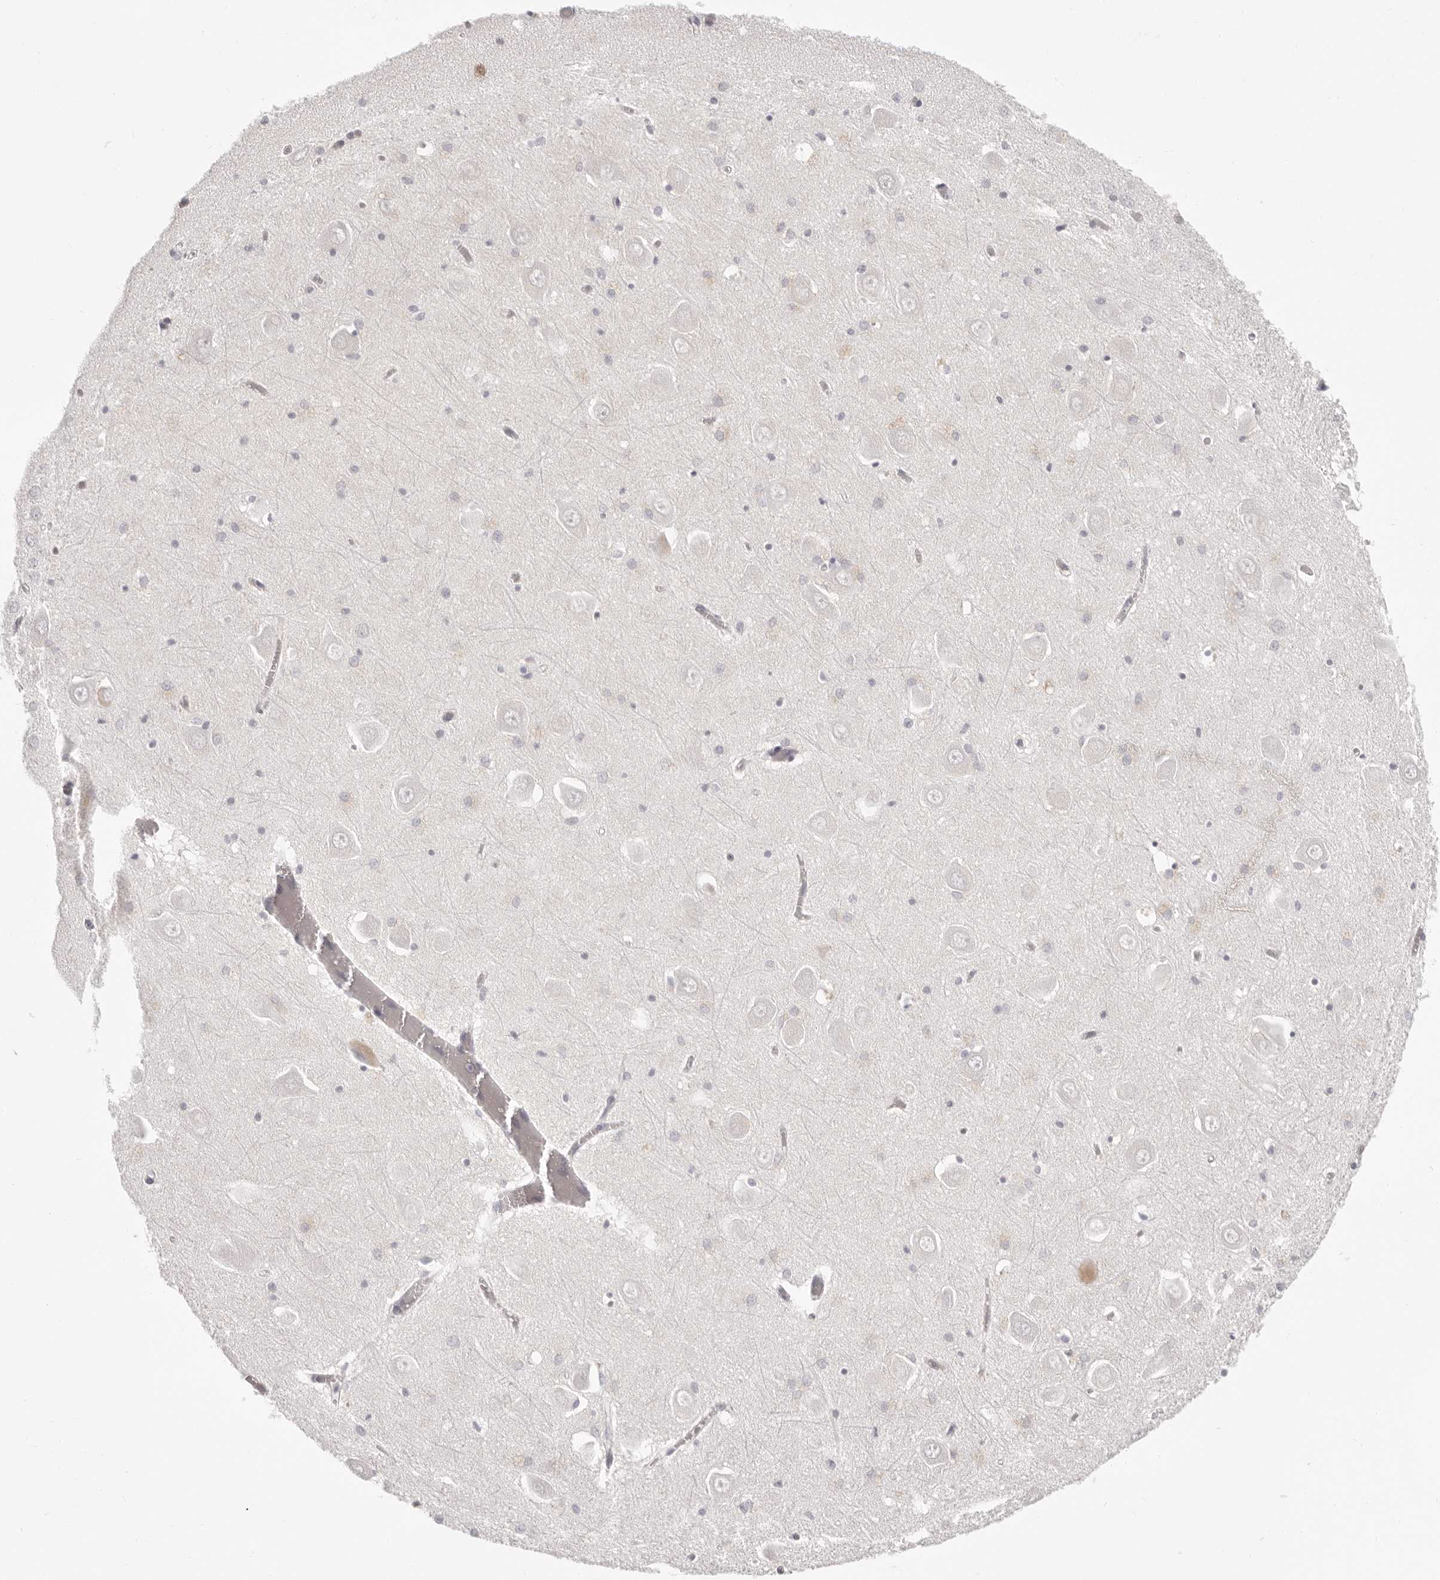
{"staining": {"intensity": "weak", "quantity": "<25%", "location": "cytoplasmic/membranous"}, "tissue": "hippocampus", "cell_type": "Glial cells", "image_type": "normal", "snomed": [{"axis": "morphology", "description": "Normal tissue, NOS"}, {"axis": "topography", "description": "Hippocampus"}], "caption": "DAB (3,3'-diaminobenzidine) immunohistochemical staining of benign human hippocampus shows no significant expression in glial cells.", "gene": "FABP1", "patient": {"sex": "male", "age": 70}}